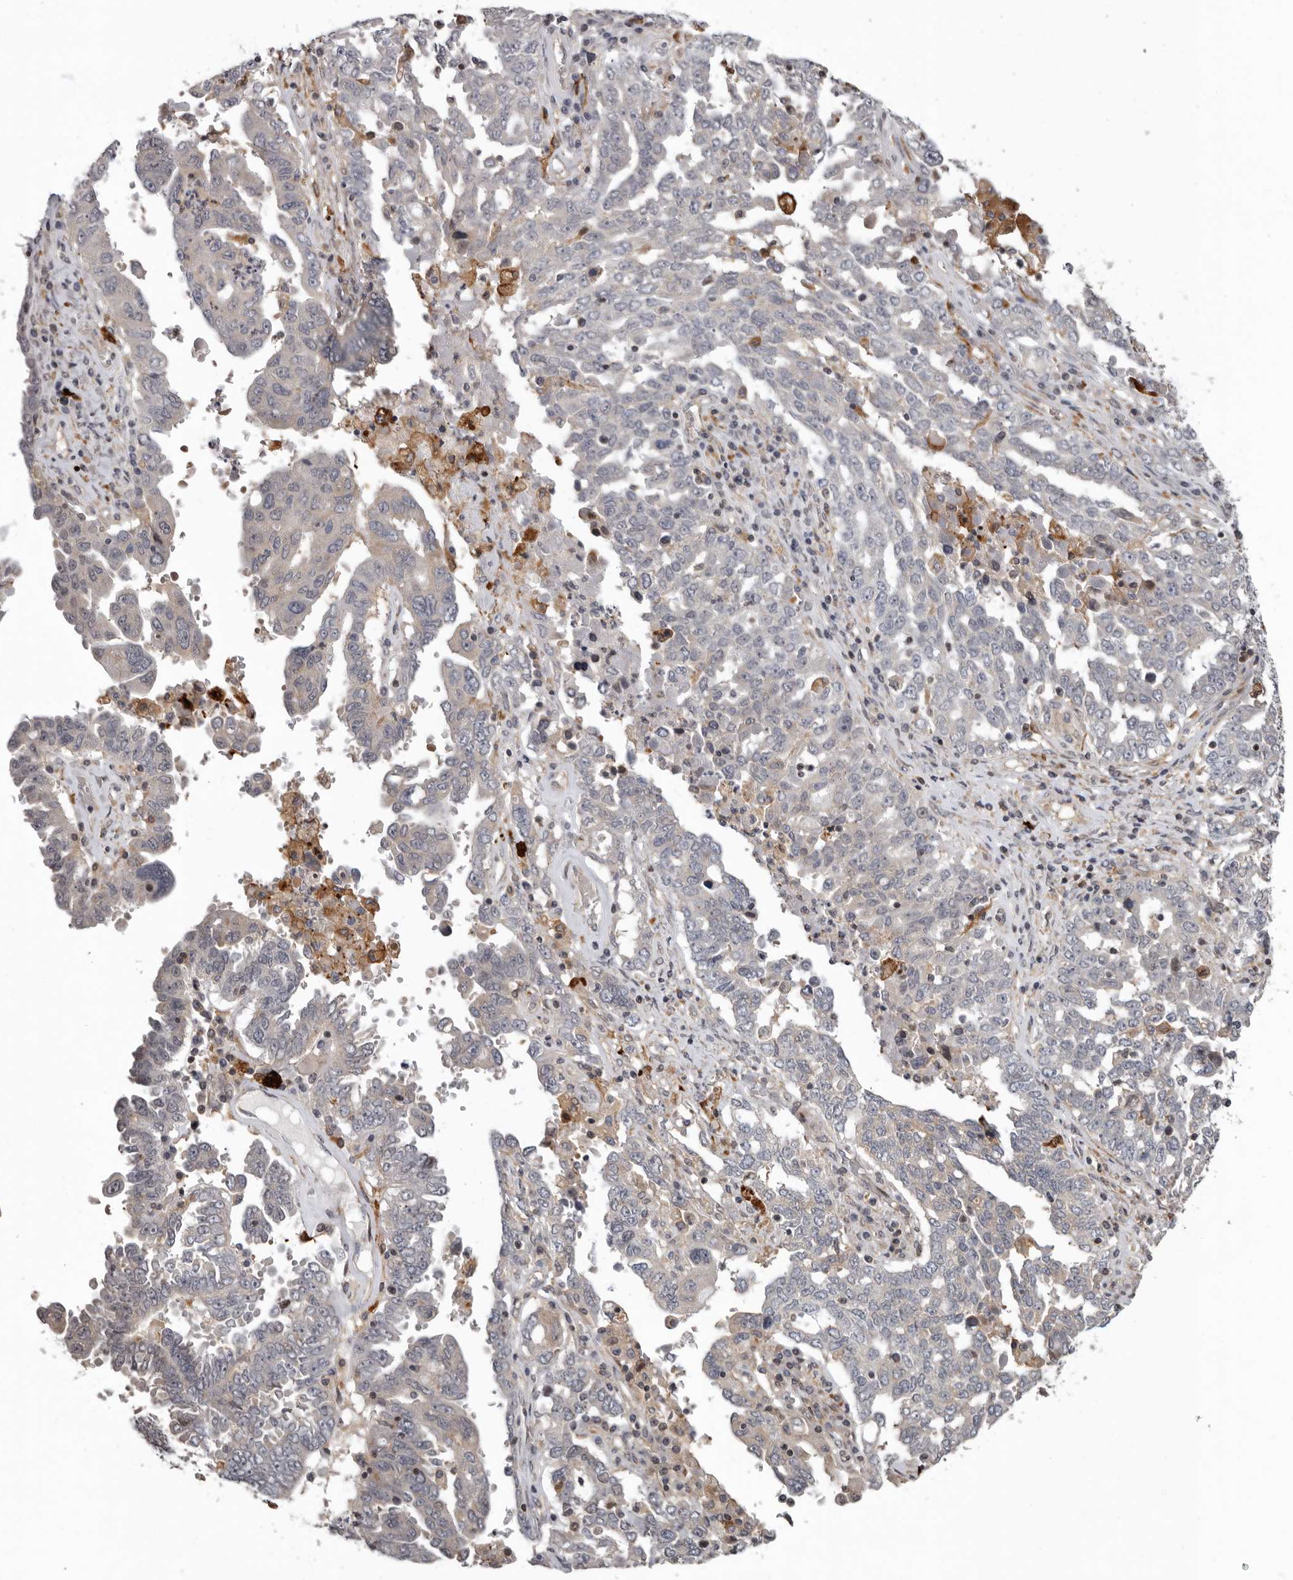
{"staining": {"intensity": "weak", "quantity": "<25%", "location": "cytoplasmic/membranous"}, "tissue": "ovarian cancer", "cell_type": "Tumor cells", "image_type": "cancer", "snomed": [{"axis": "morphology", "description": "Carcinoma, endometroid"}, {"axis": "topography", "description": "Ovary"}], "caption": "Tumor cells show no significant protein positivity in ovarian cancer (endometroid carcinoma).", "gene": "FGFR4", "patient": {"sex": "female", "age": 62}}